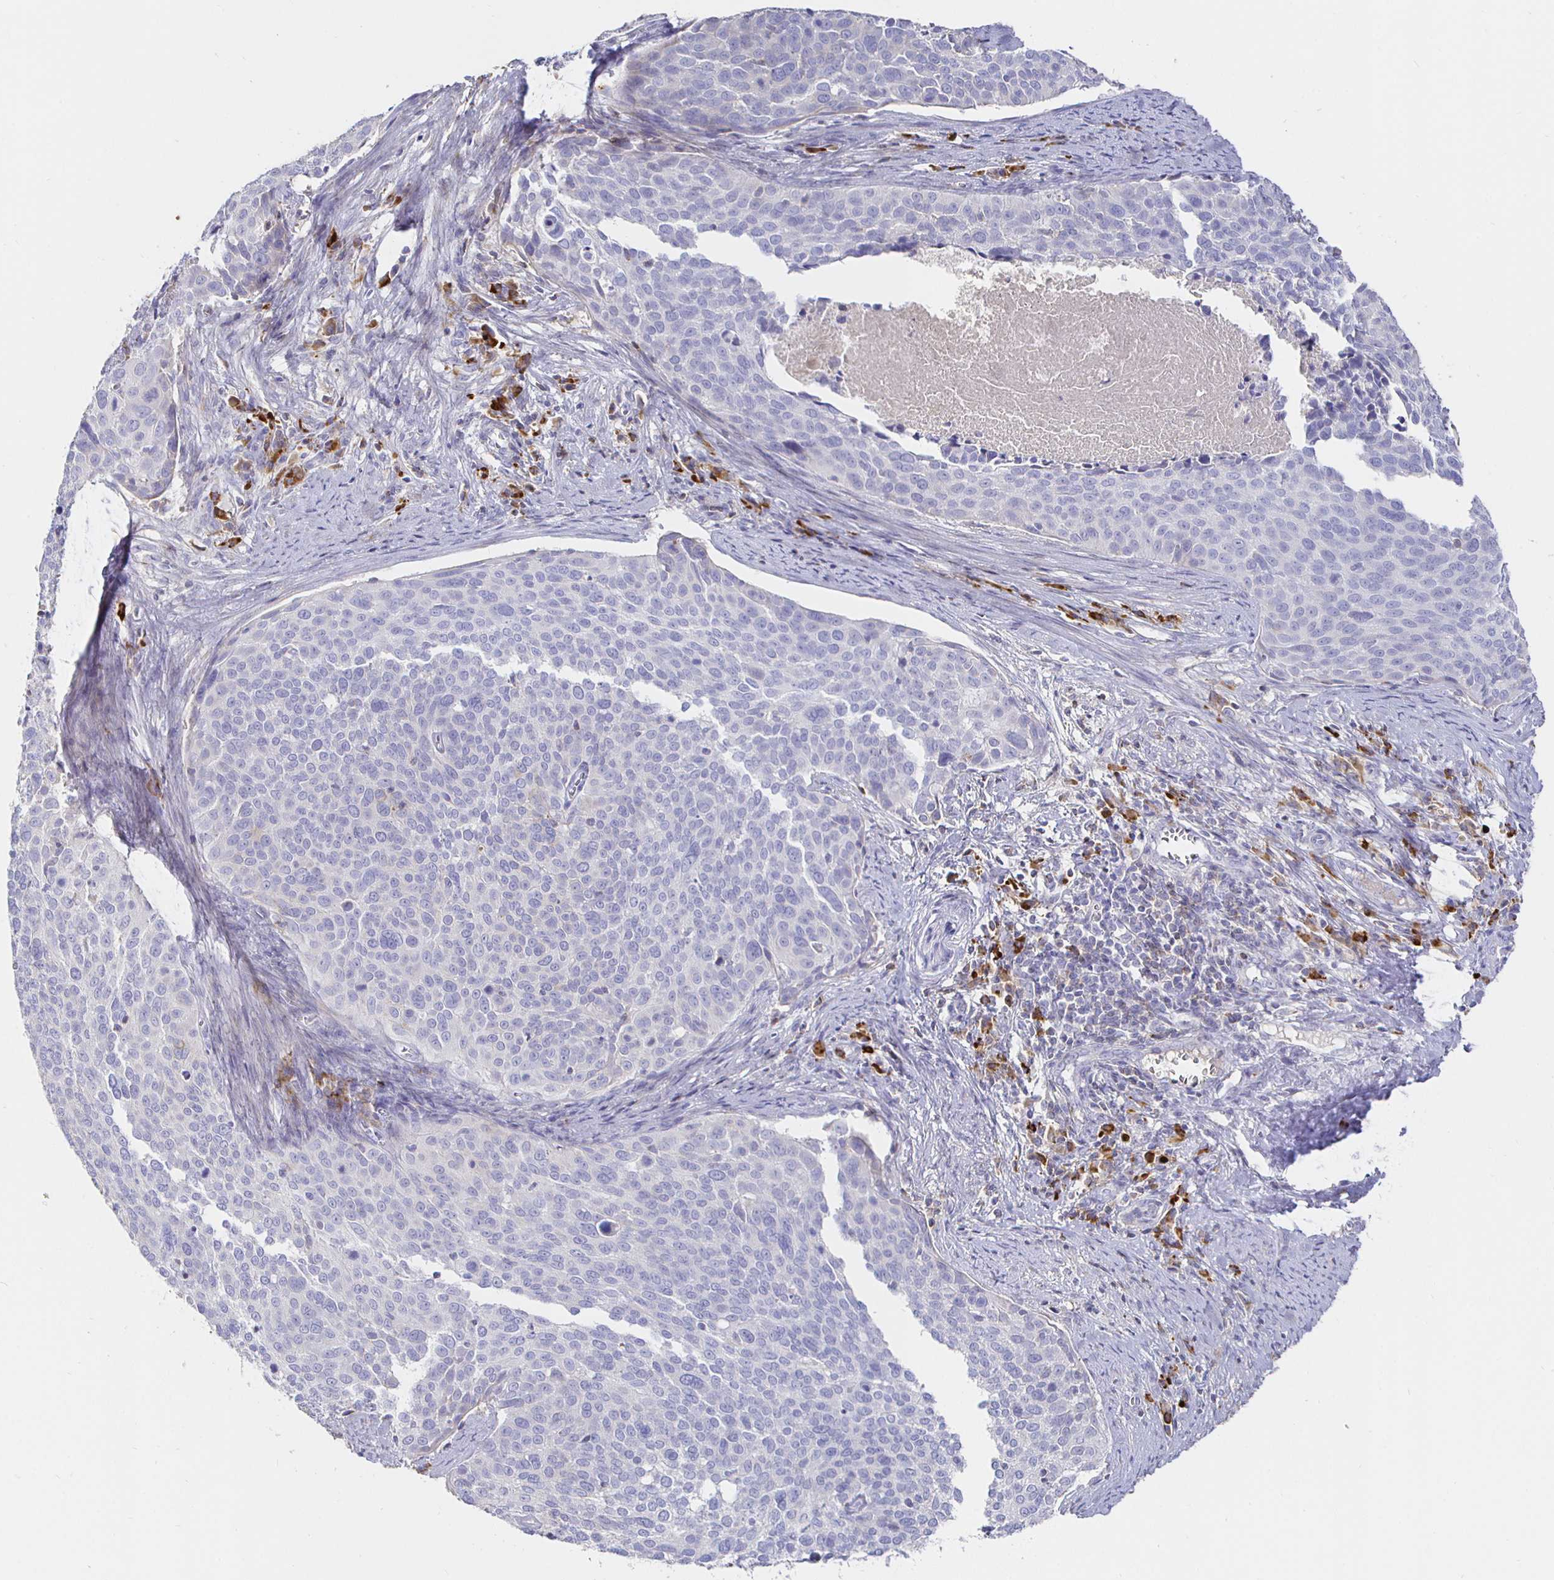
{"staining": {"intensity": "negative", "quantity": "none", "location": "none"}, "tissue": "cervical cancer", "cell_type": "Tumor cells", "image_type": "cancer", "snomed": [{"axis": "morphology", "description": "Squamous cell carcinoma, NOS"}, {"axis": "topography", "description": "Cervix"}], "caption": "Immunohistochemistry (IHC) of cervical cancer shows no expression in tumor cells.", "gene": "CXCR3", "patient": {"sex": "female", "age": 39}}